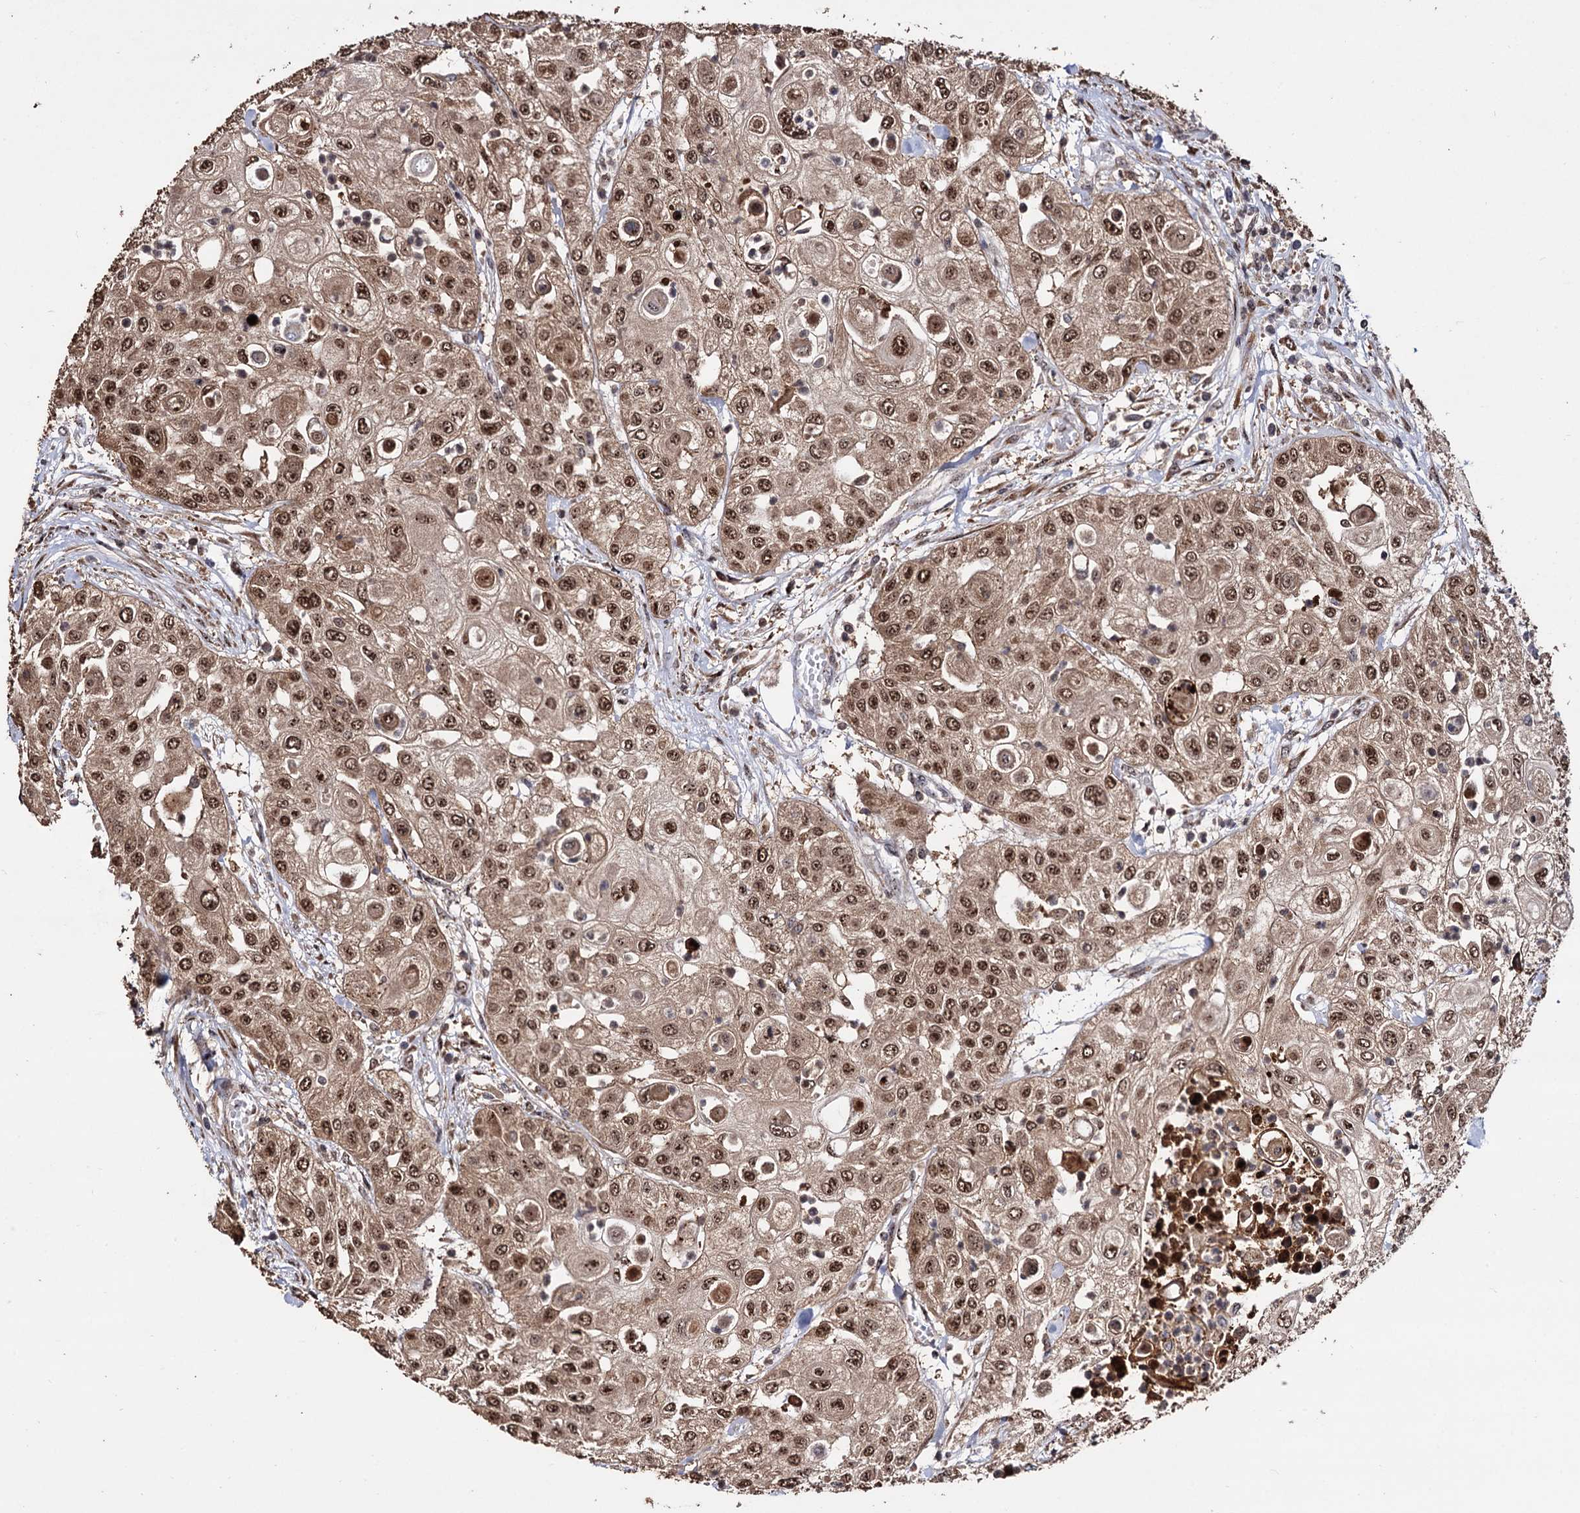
{"staining": {"intensity": "strong", "quantity": ">75%", "location": "cytoplasmic/membranous,nuclear"}, "tissue": "urothelial cancer", "cell_type": "Tumor cells", "image_type": "cancer", "snomed": [{"axis": "morphology", "description": "Urothelial carcinoma, High grade"}, {"axis": "topography", "description": "Urinary bladder"}], "caption": "A high amount of strong cytoplasmic/membranous and nuclear staining is seen in approximately >75% of tumor cells in urothelial cancer tissue.", "gene": "PIGB", "patient": {"sex": "female", "age": 79}}